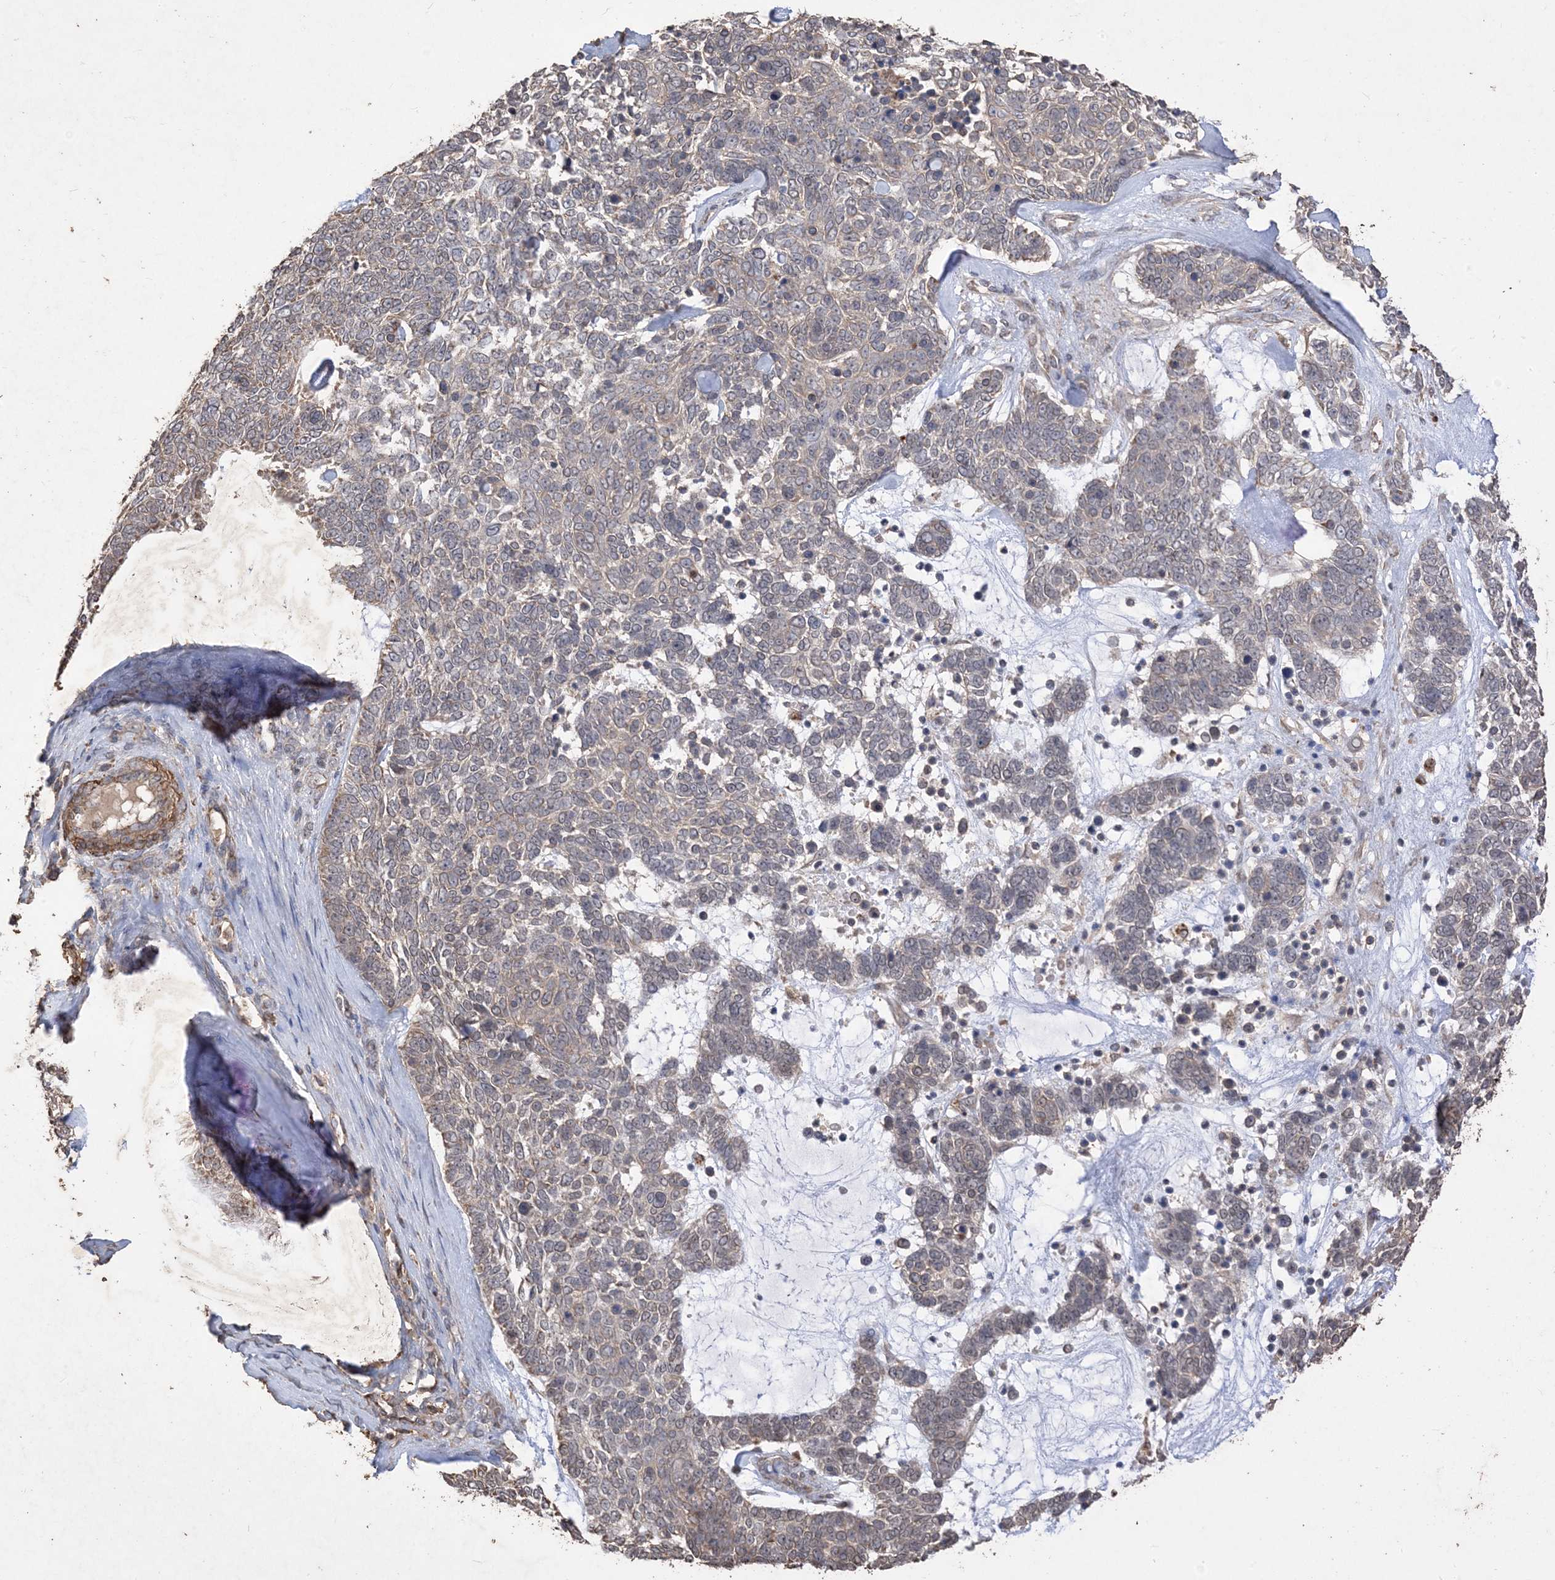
{"staining": {"intensity": "weak", "quantity": "<25%", "location": "cytoplasmic/membranous"}, "tissue": "skin cancer", "cell_type": "Tumor cells", "image_type": "cancer", "snomed": [{"axis": "morphology", "description": "Basal cell carcinoma"}, {"axis": "topography", "description": "Skin"}], "caption": "The IHC histopathology image has no significant staining in tumor cells of basal cell carcinoma (skin) tissue.", "gene": "HPS4", "patient": {"sex": "female", "age": 81}}